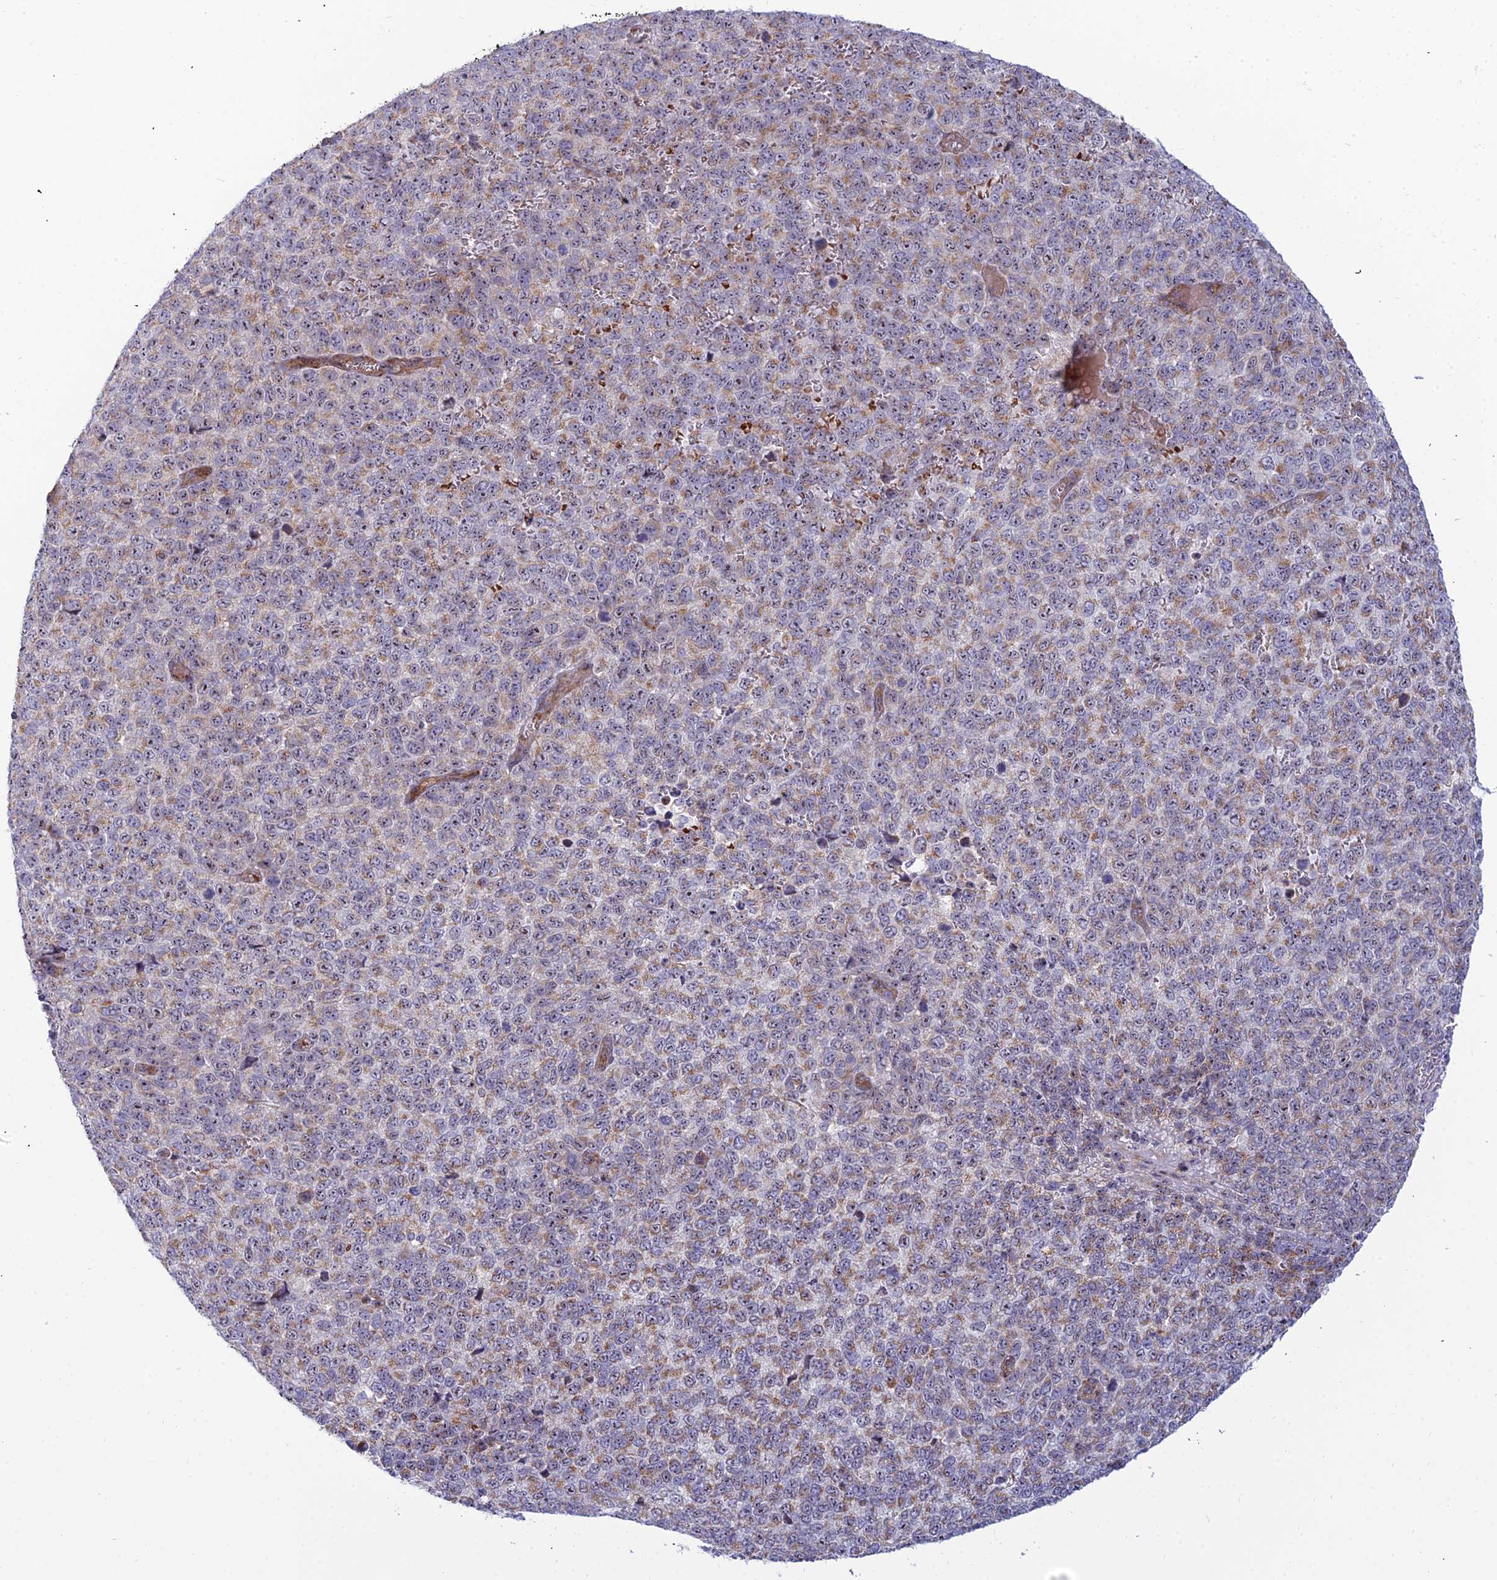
{"staining": {"intensity": "moderate", "quantity": "25%-75%", "location": "cytoplasmic/membranous"}, "tissue": "melanoma", "cell_type": "Tumor cells", "image_type": "cancer", "snomed": [{"axis": "morphology", "description": "Malignant melanoma, NOS"}, {"axis": "topography", "description": "Nose, NOS"}], "caption": "This micrograph reveals immunohistochemistry (IHC) staining of melanoma, with medium moderate cytoplasmic/membranous positivity in about 25%-75% of tumor cells.", "gene": "SLC35F4", "patient": {"sex": "female", "age": 48}}